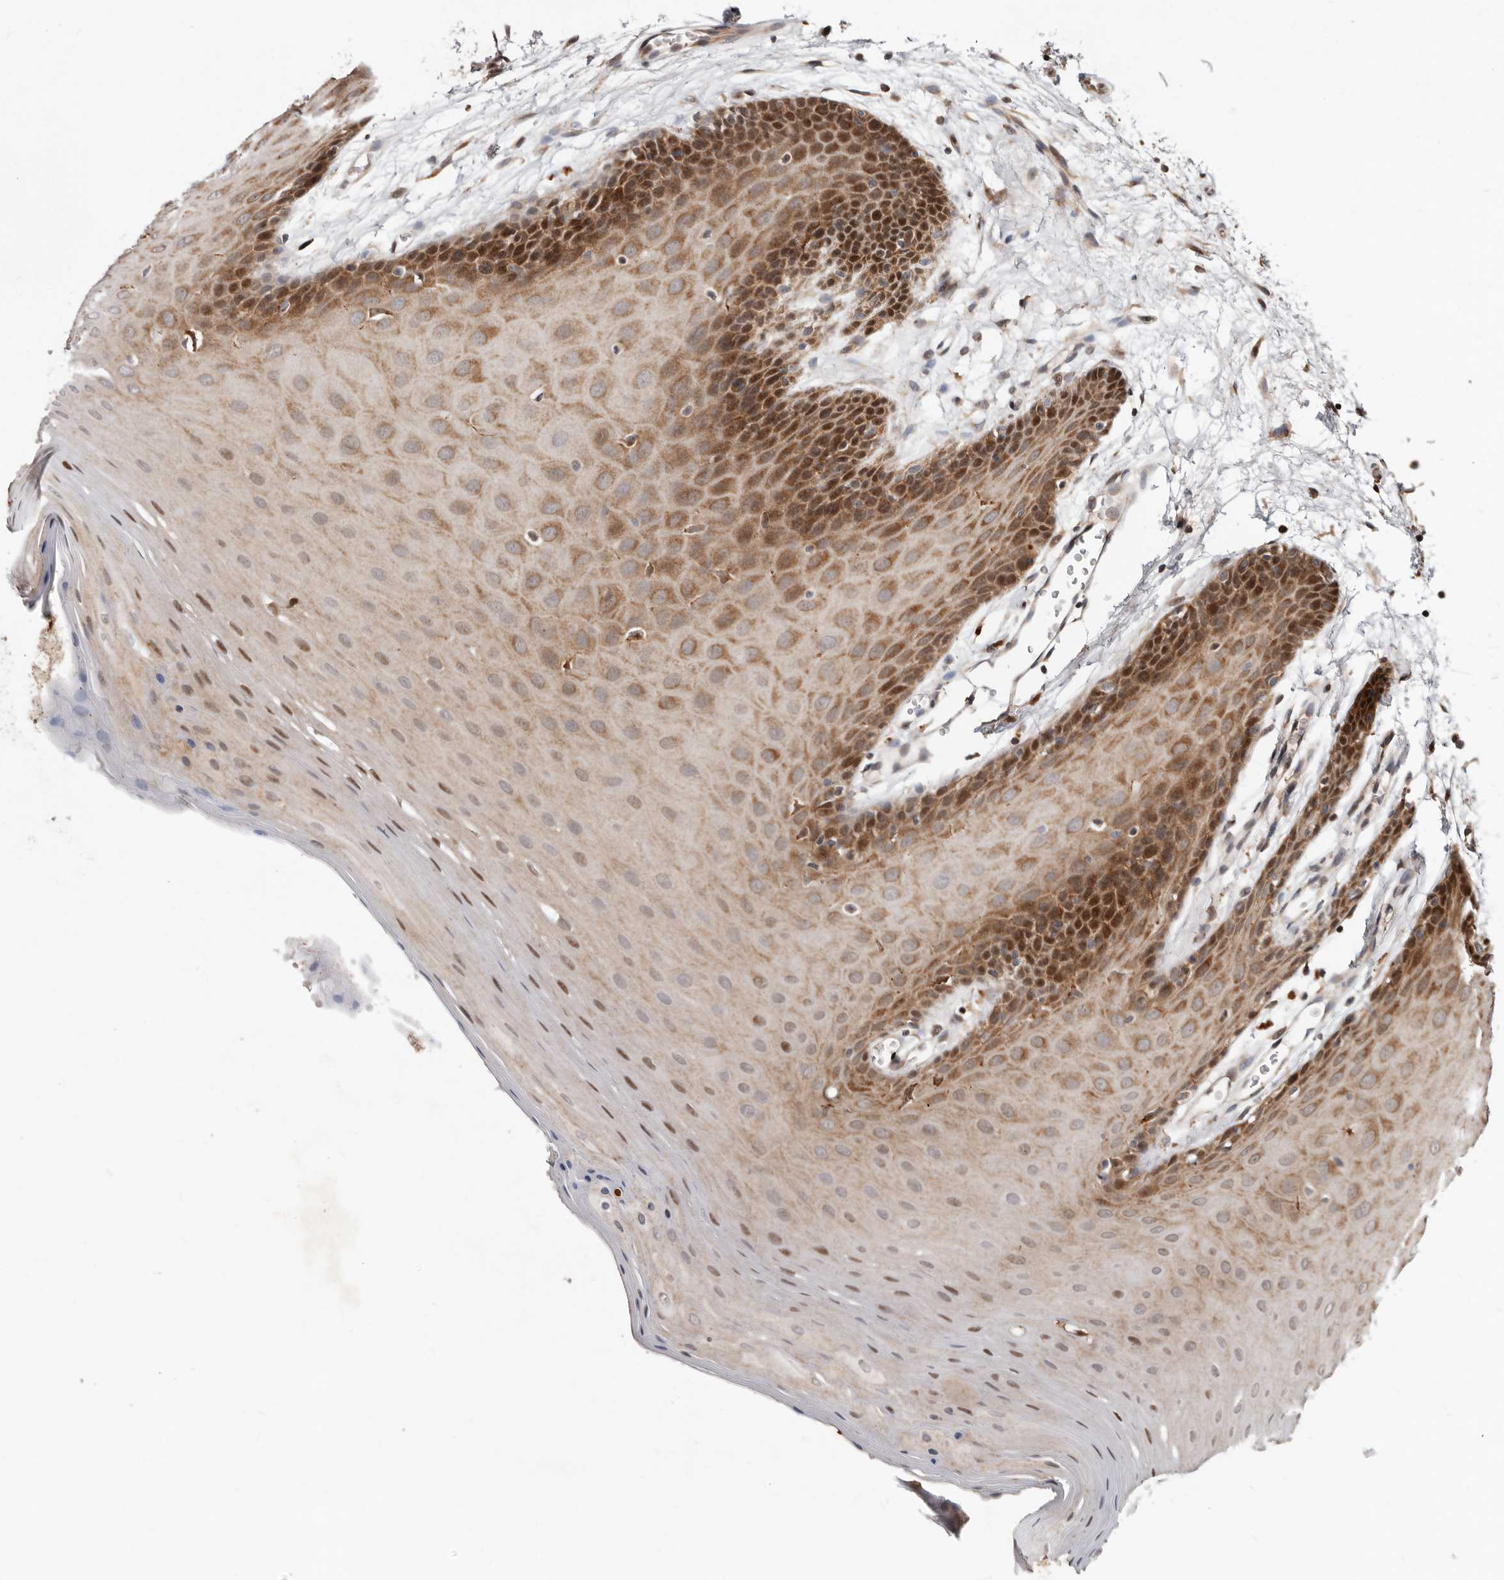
{"staining": {"intensity": "moderate", "quantity": "25%-75%", "location": "cytoplasmic/membranous,nuclear"}, "tissue": "oral mucosa", "cell_type": "Squamous epithelial cells", "image_type": "normal", "snomed": [{"axis": "morphology", "description": "Normal tissue, NOS"}, {"axis": "morphology", "description": "Squamous cell carcinoma, NOS"}, {"axis": "topography", "description": "Skeletal muscle"}, {"axis": "topography", "description": "Oral tissue"}, {"axis": "topography", "description": "Salivary gland"}, {"axis": "topography", "description": "Head-Neck"}], "caption": "Immunohistochemistry staining of normal oral mucosa, which reveals medium levels of moderate cytoplasmic/membranous,nuclear positivity in about 25%-75% of squamous epithelial cells indicating moderate cytoplasmic/membranous,nuclear protein expression. The staining was performed using DAB (3,3'-diaminobenzidine) (brown) for protein detection and nuclei were counterstained in hematoxylin (blue).", "gene": "WEE2", "patient": {"sex": "male", "age": 54}}